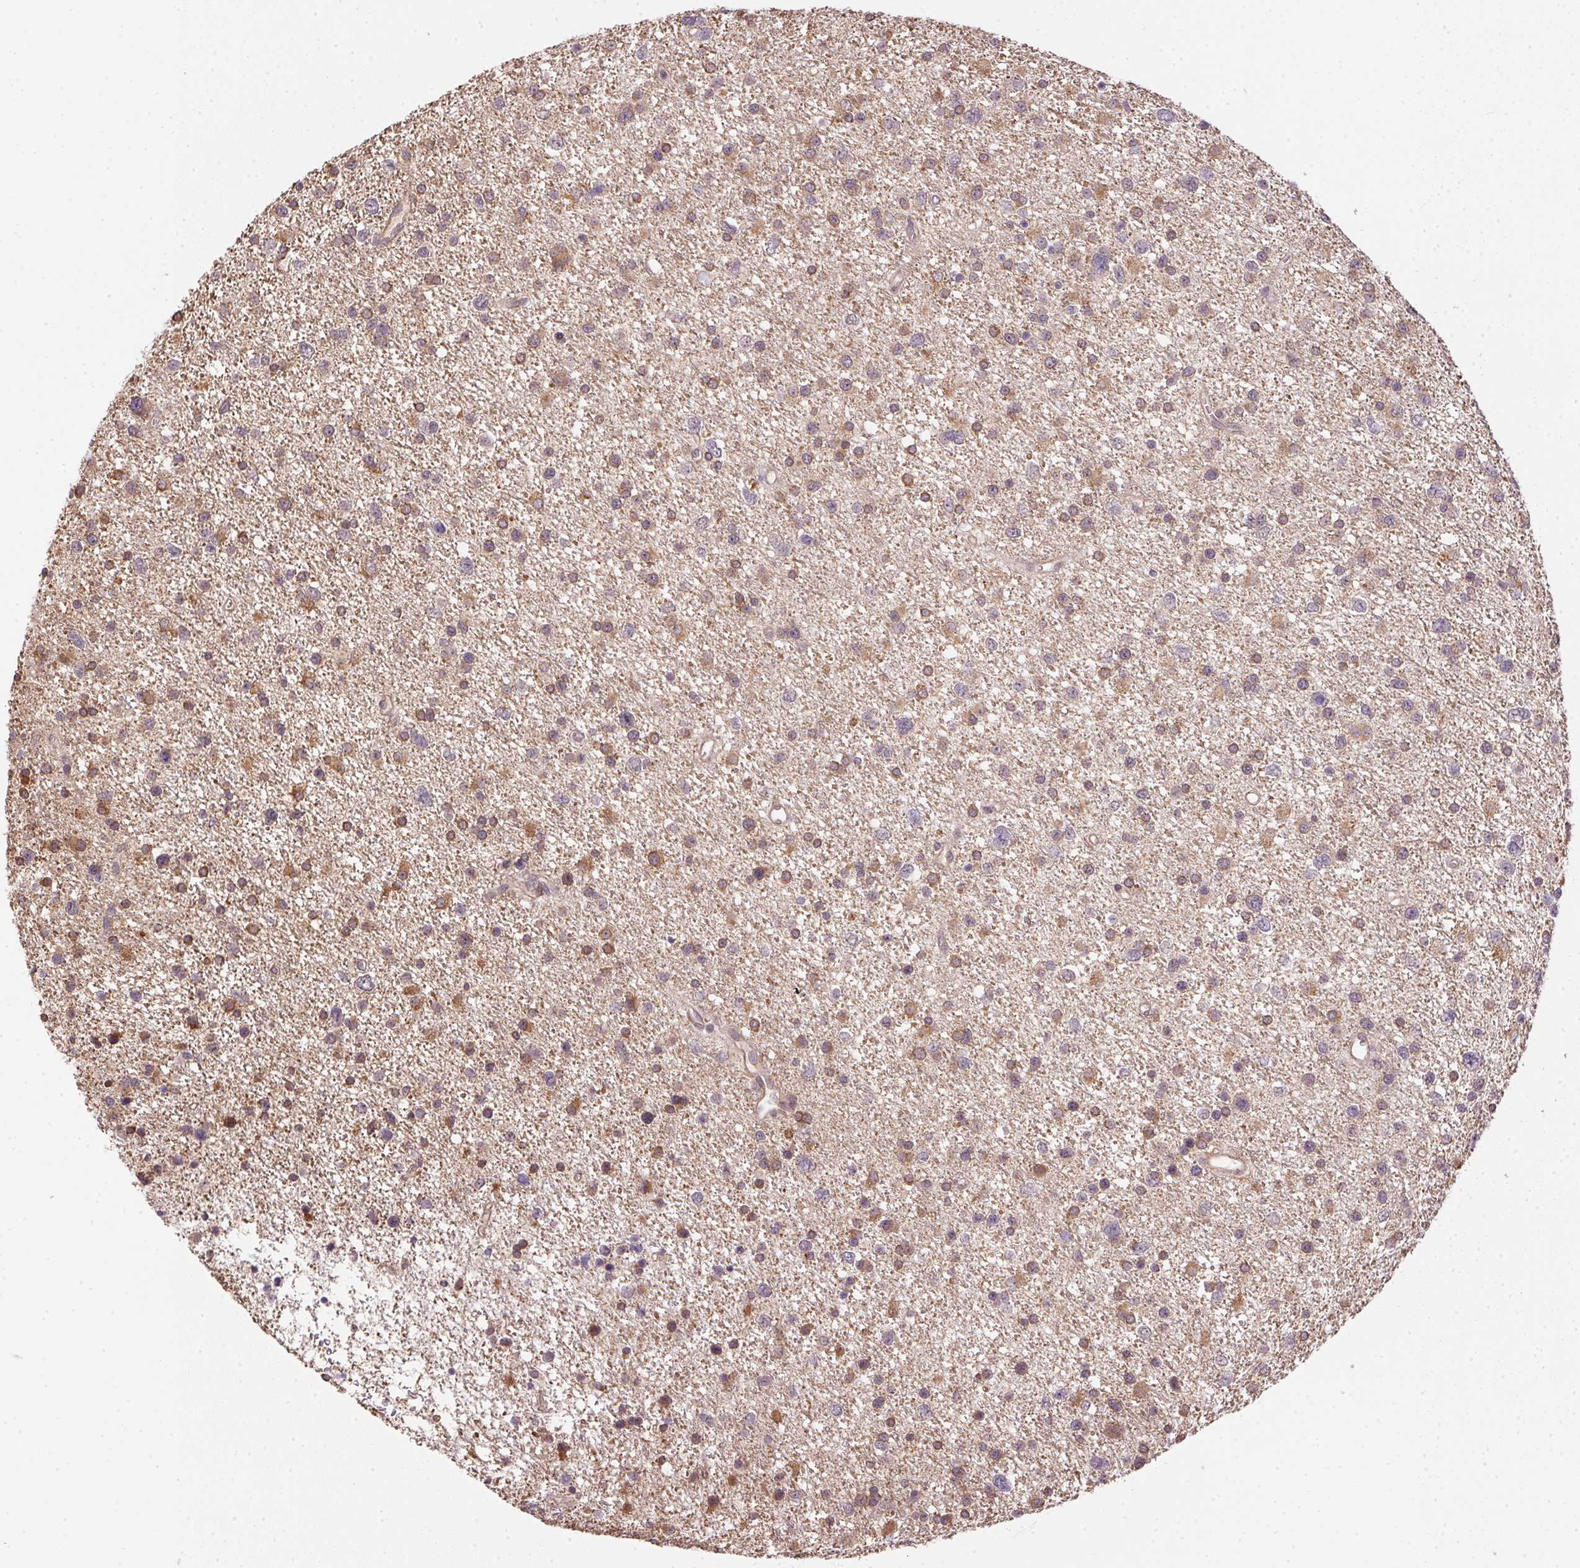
{"staining": {"intensity": "moderate", "quantity": "25%-75%", "location": "cytoplasmic/membranous"}, "tissue": "glioma", "cell_type": "Tumor cells", "image_type": "cancer", "snomed": [{"axis": "morphology", "description": "Glioma, malignant, Low grade"}, {"axis": "topography", "description": "Brain"}], "caption": "The micrograph exhibits a brown stain indicating the presence of a protein in the cytoplasmic/membranous of tumor cells in malignant low-grade glioma.", "gene": "CFAP92", "patient": {"sex": "female", "age": 55}}